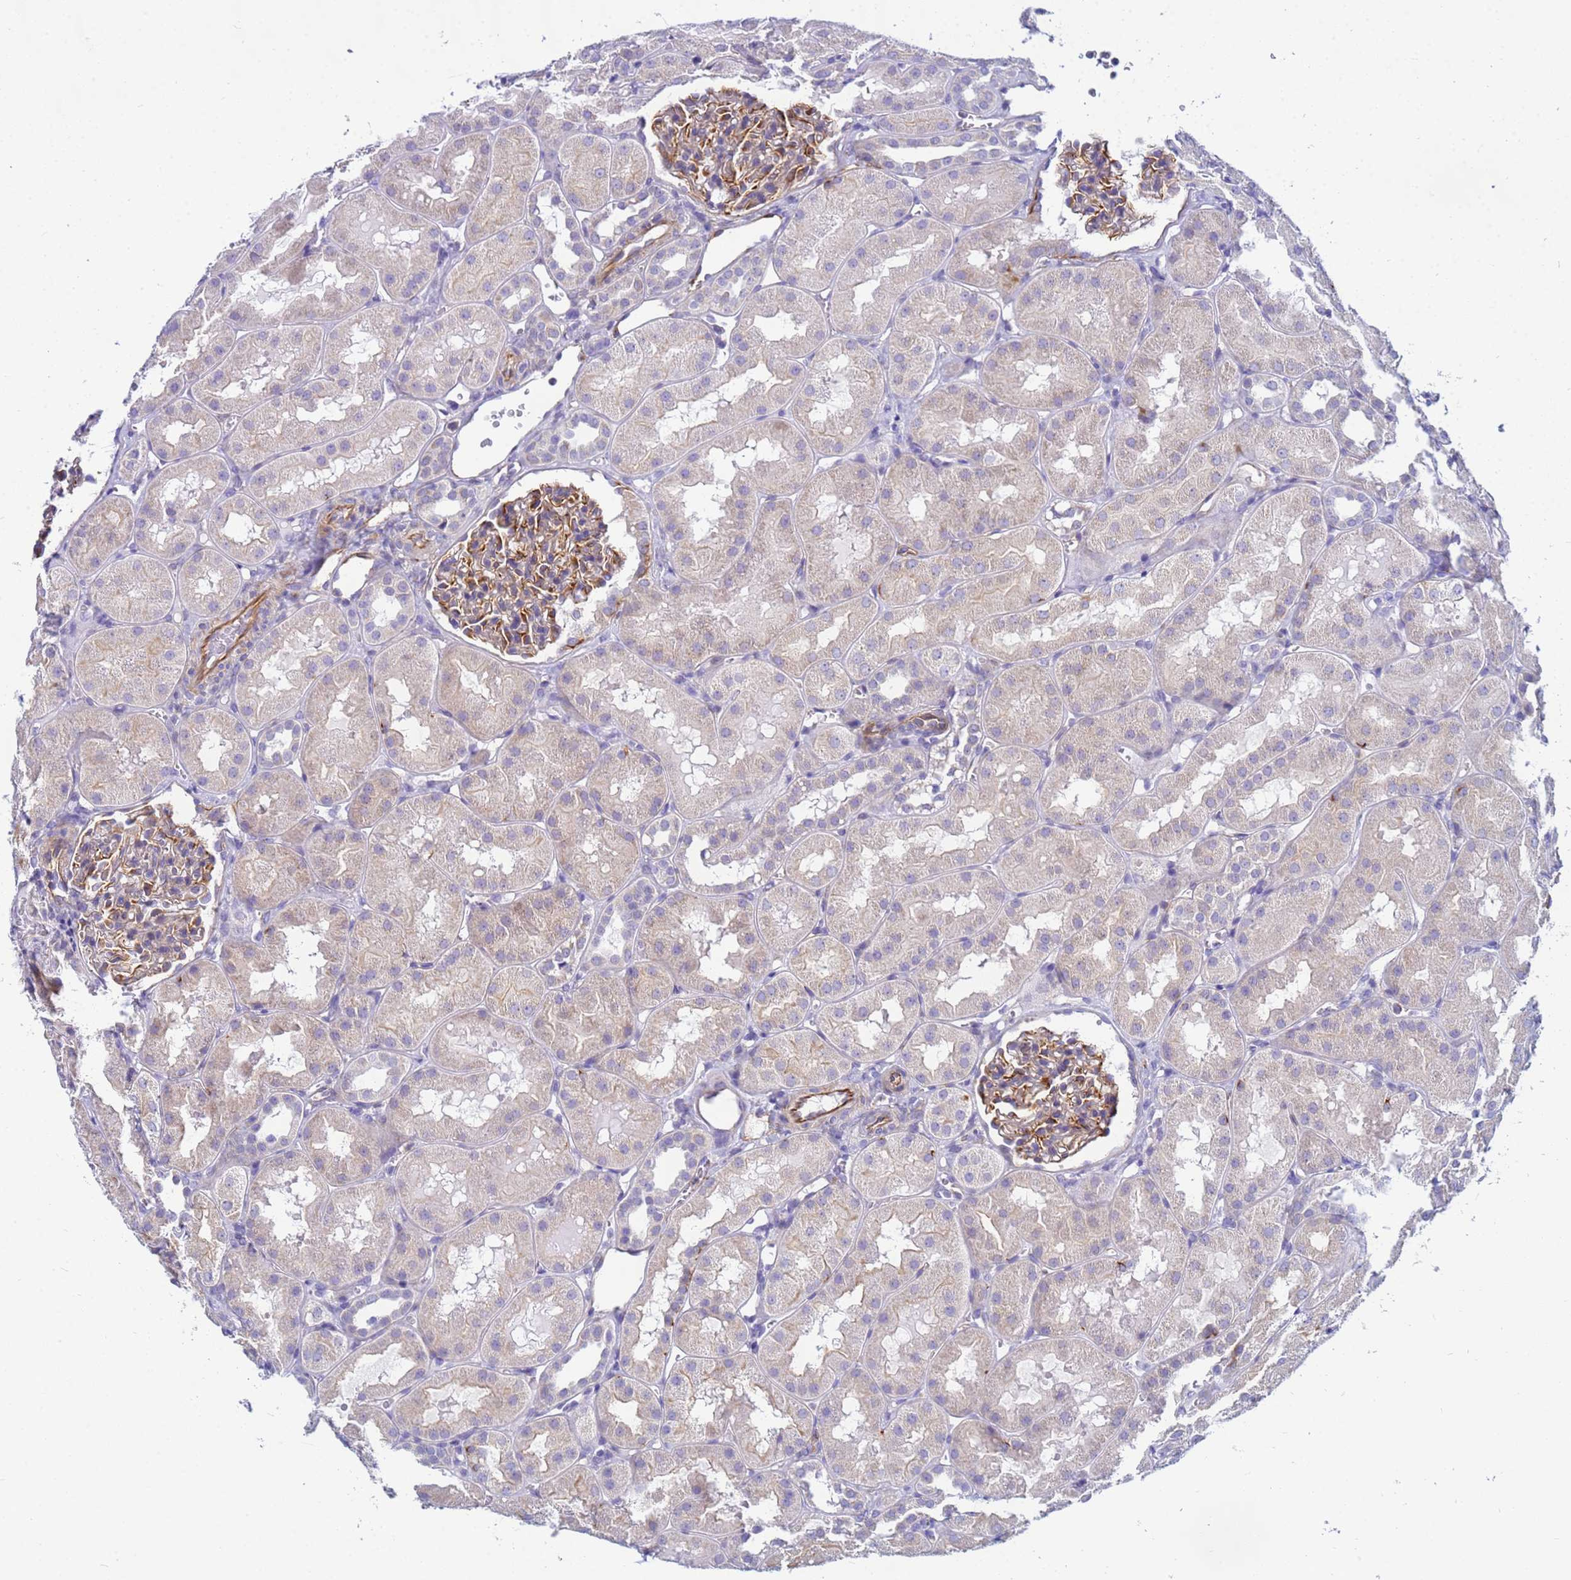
{"staining": {"intensity": "moderate", "quantity": ">75%", "location": "cytoplasmic/membranous"}, "tissue": "kidney", "cell_type": "Cells in glomeruli", "image_type": "normal", "snomed": [{"axis": "morphology", "description": "Normal tissue, NOS"}, {"axis": "topography", "description": "Kidney"}, {"axis": "topography", "description": "Urinary bladder"}], "caption": "Protein staining exhibits moderate cytoplasmic/membranous expression in about >75% of cells in glomeruli in benign kidney. (DAB (3,3'-diaminobenzidine) IHC, brown staining for protein, blue staining for nuclei).", "gene": "UBXN2B", "patient": {"sex": "male", "age": 16}}